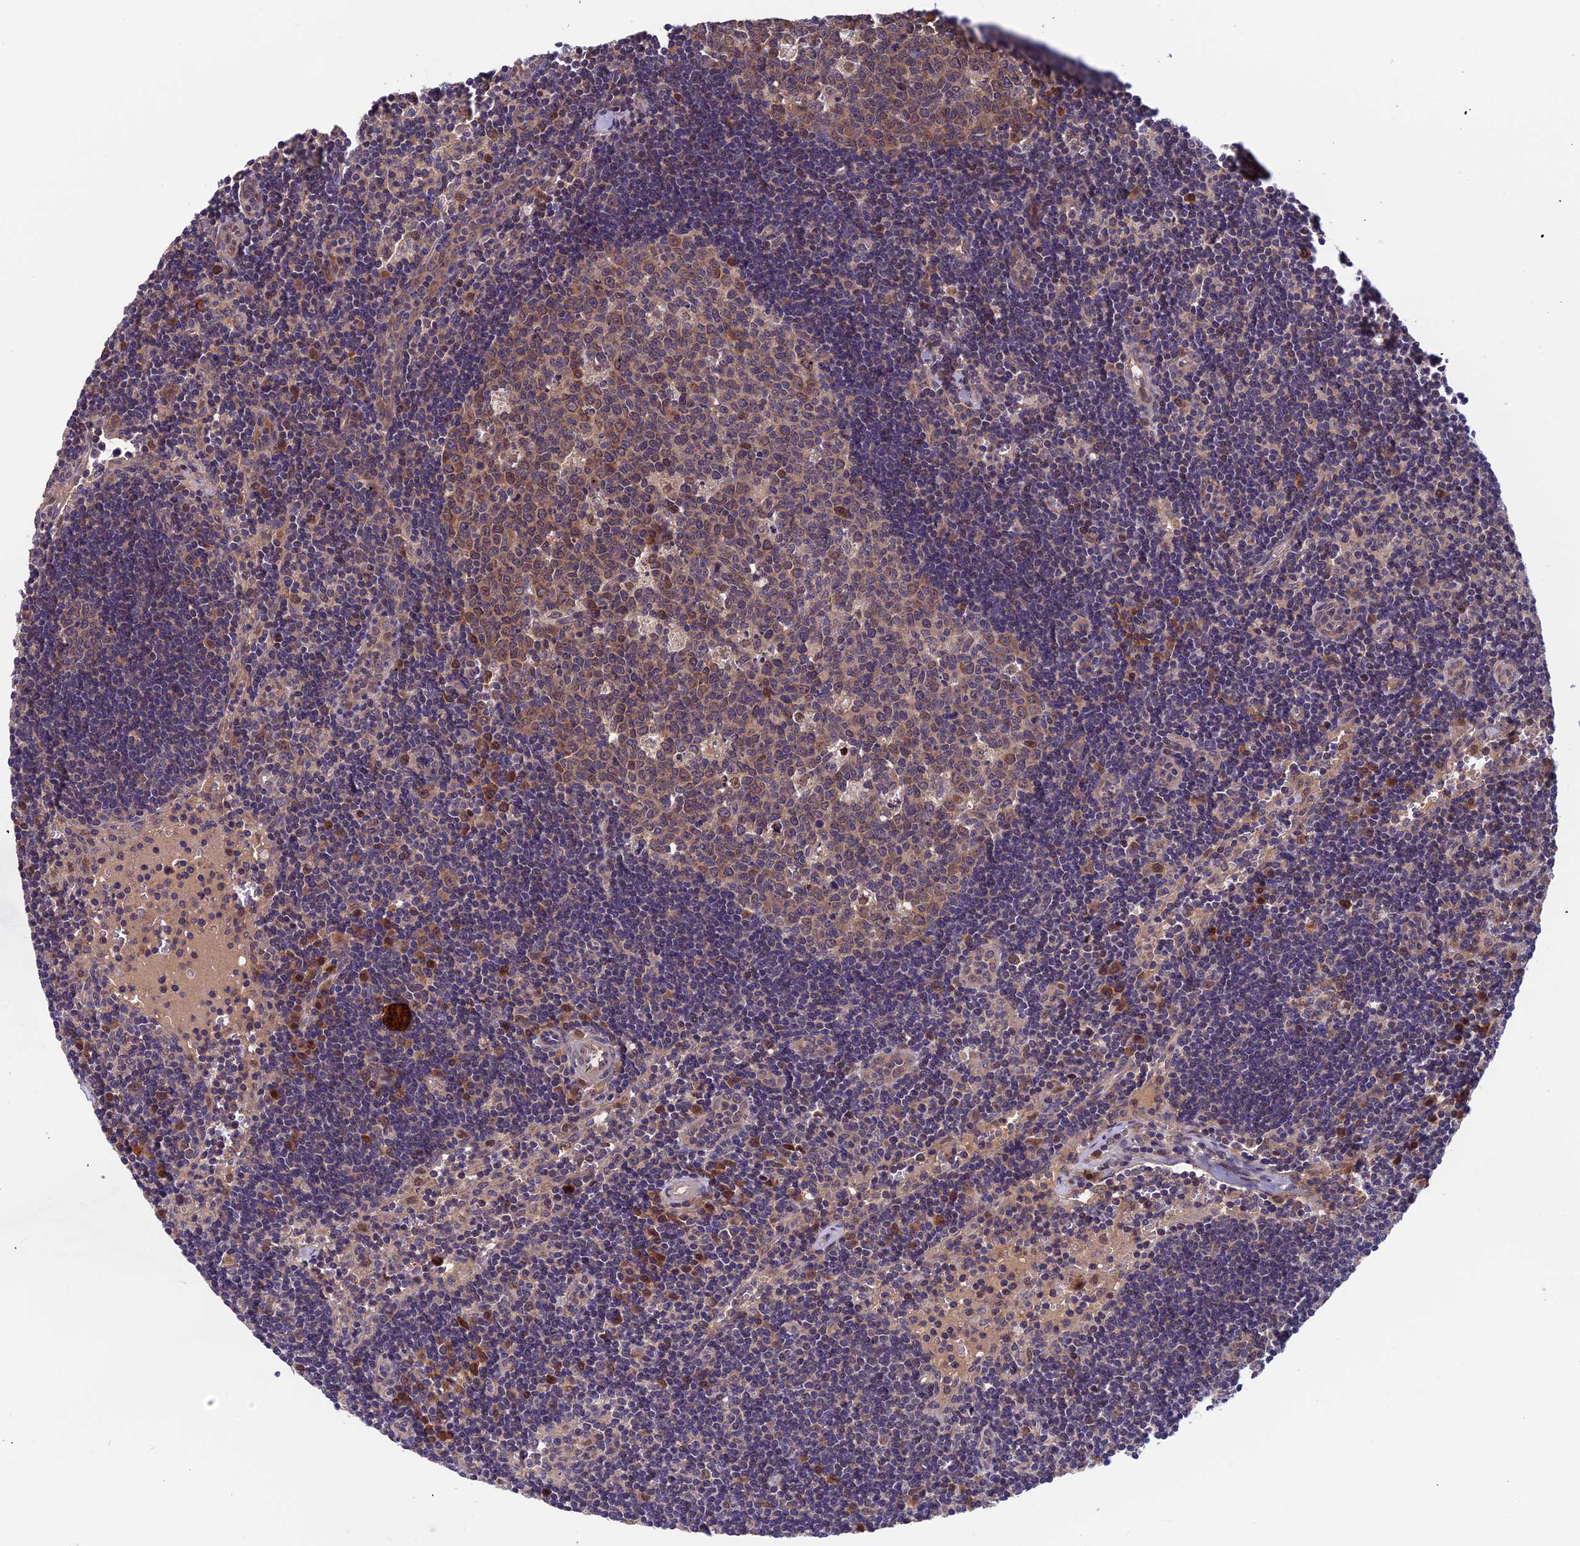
{"staining": {"intensity": "moderate", "quantity": "<25%", "location": "cytoplasmic/membranous"}, "tissue": "lymph node", "cell_type": "Germinal center cells", "image_type": "normal", "snomed": [{"axis": "morphology", "description": "Normal tissue, NOS"}, {"axis": "topography", "description": "Lymph node"}], "caption": "Germinal center cells exhibit moderate cytoplasmic/membranous staining in about <25% of cells in unremarkable lymph node.", "gene": "CCDC15", "patient": {"sex": "female", "age": 32}}